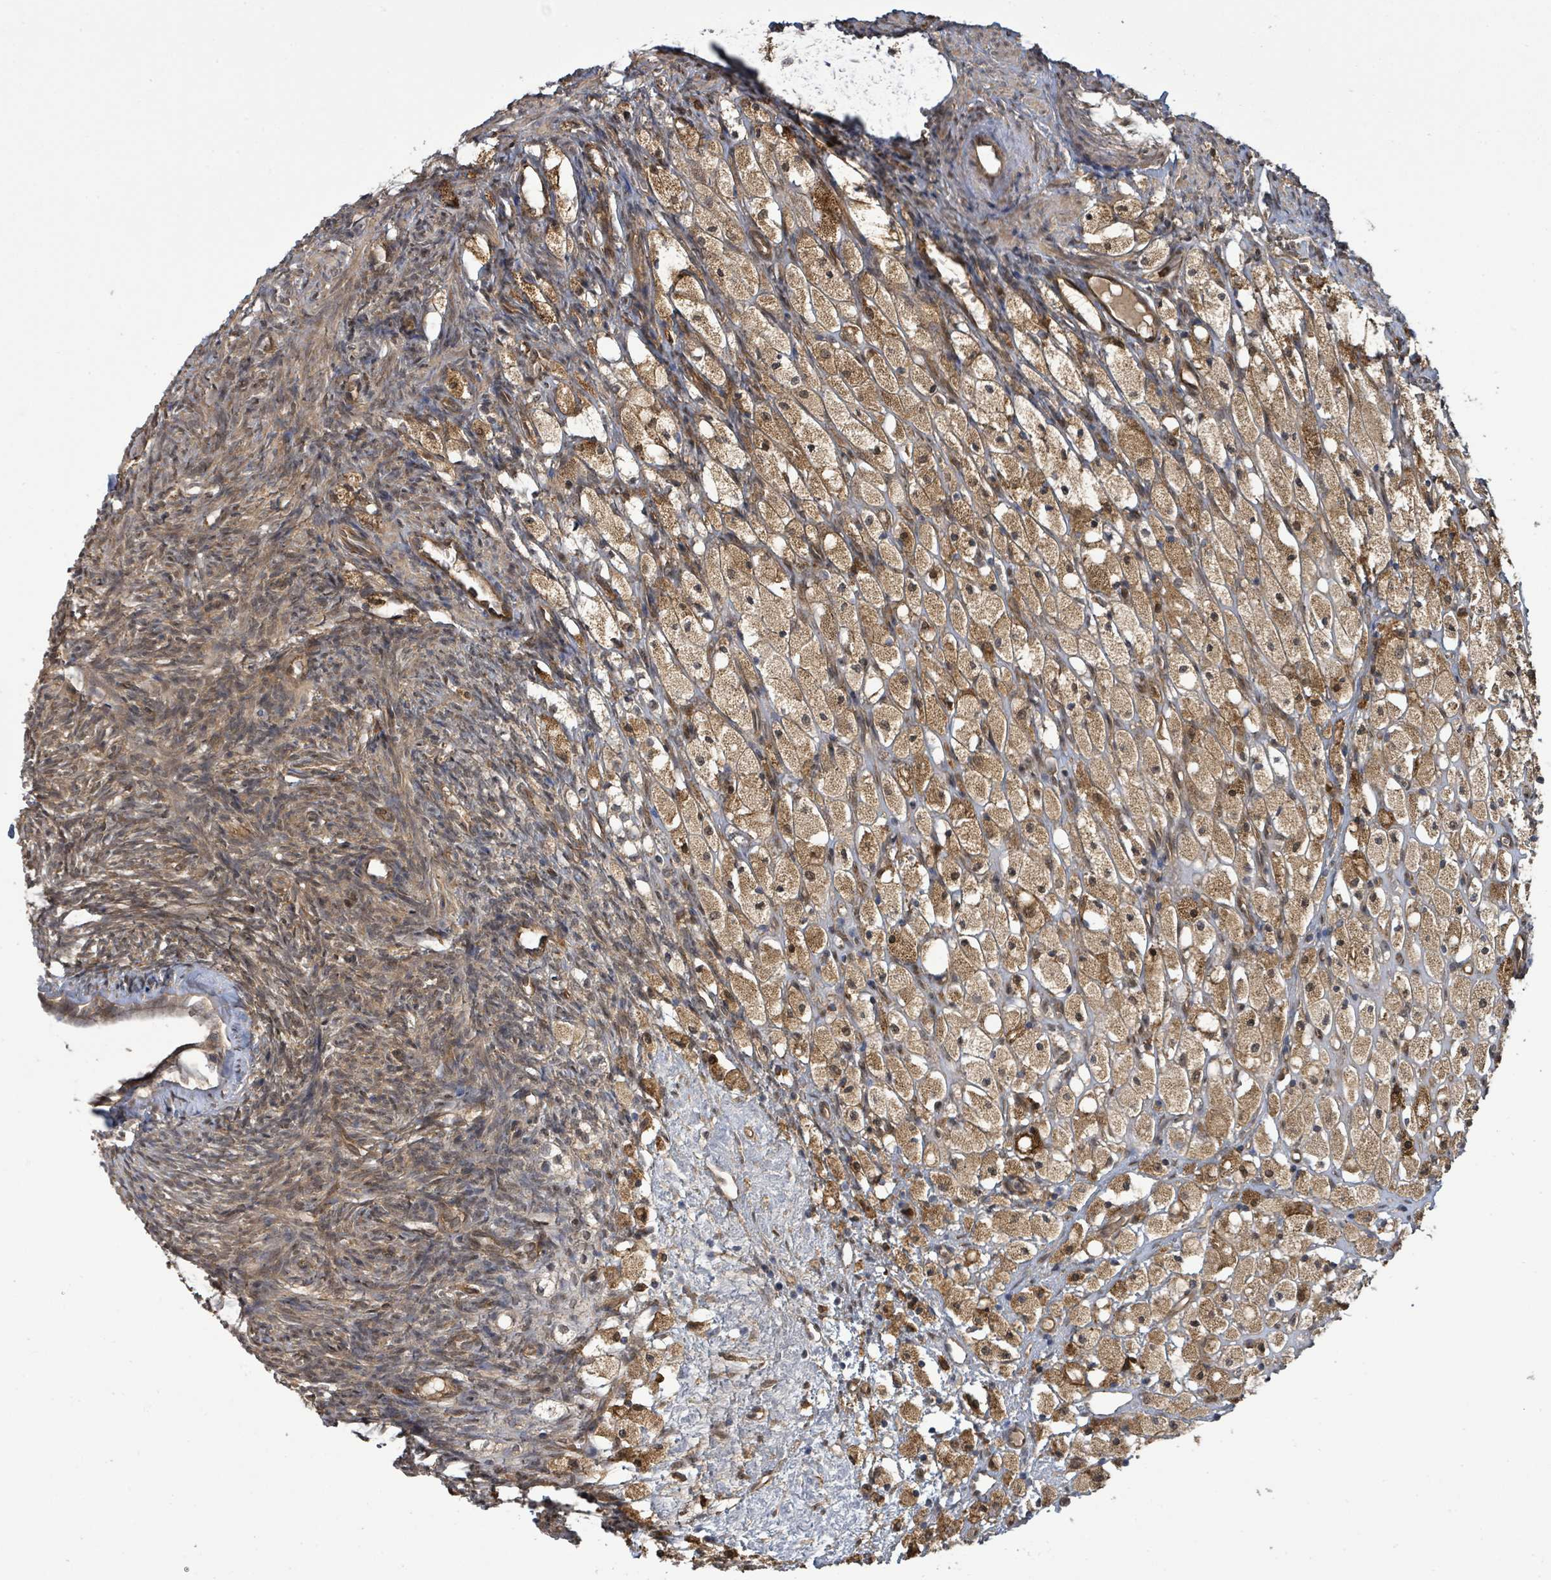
{"staining": {"intensity": "moderate", "quantity": ">75%", "location": "cytoplasmic/membranous"}, "tissue": "ovary", "cell_type": "Follicle cells", "image_type": "normal", "snomed": [{"axis": "morphology", "description": "Normal tissue, NOS"}, {"axis": "topography", "description": "Ovary"}], "caption": "DAB (3,3'-diaminobenzidine) immunohistochemical staining of normal human ovary exhibits moderate cytoplasmic/membranous protein staining in about >75% of follicle cells. The protein is stained brown, and the nuclei are stained in blue (DAB IHC with brightfield microscopy, high magnification).", "gene": "ARPIN", "patient": {"sex": "female", "age": 51}}